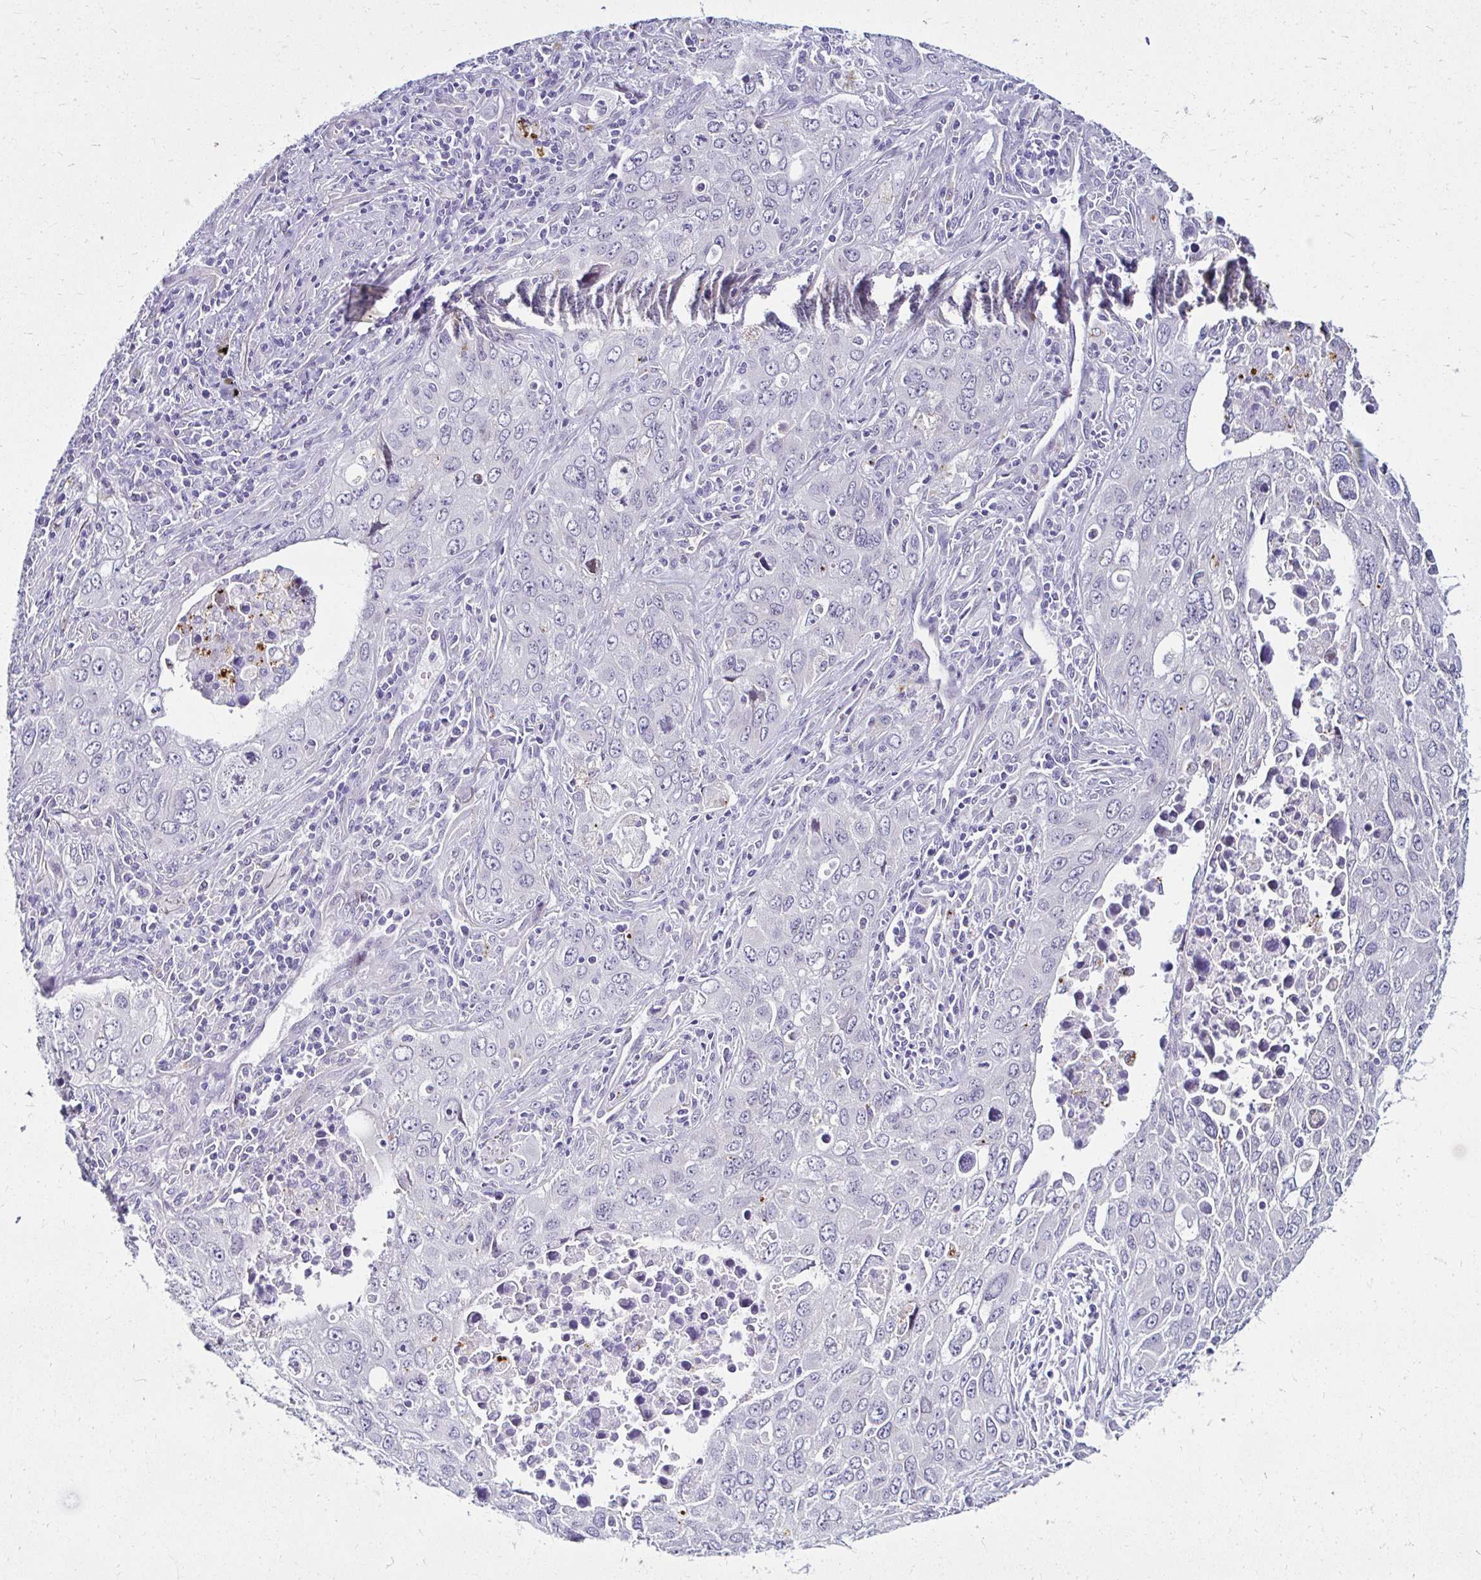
{"staining": {"intensity": "negative", "quantity": "none", "location": "none"}, "tissue": "lung cancer", "cell_type": "Tumor cells", "image_type": "cancer", "snomed": [{"axis": "morphology", "description": "Adenocarcinoma, NOS"}, {"axis": "morphology", "description": "Adenocarcinoma, metastatic, NOS"}, {"axis": "topography", "description": "Lymph node"}, {"axis": "topography", "description": "Lung"}], "caption": "Histopathology image shows no significant protein positivity in tumor cells of lung adenocarcinoma.", "gene": "ANKRD62", "patient": {"sex": "female", "age": 42}}